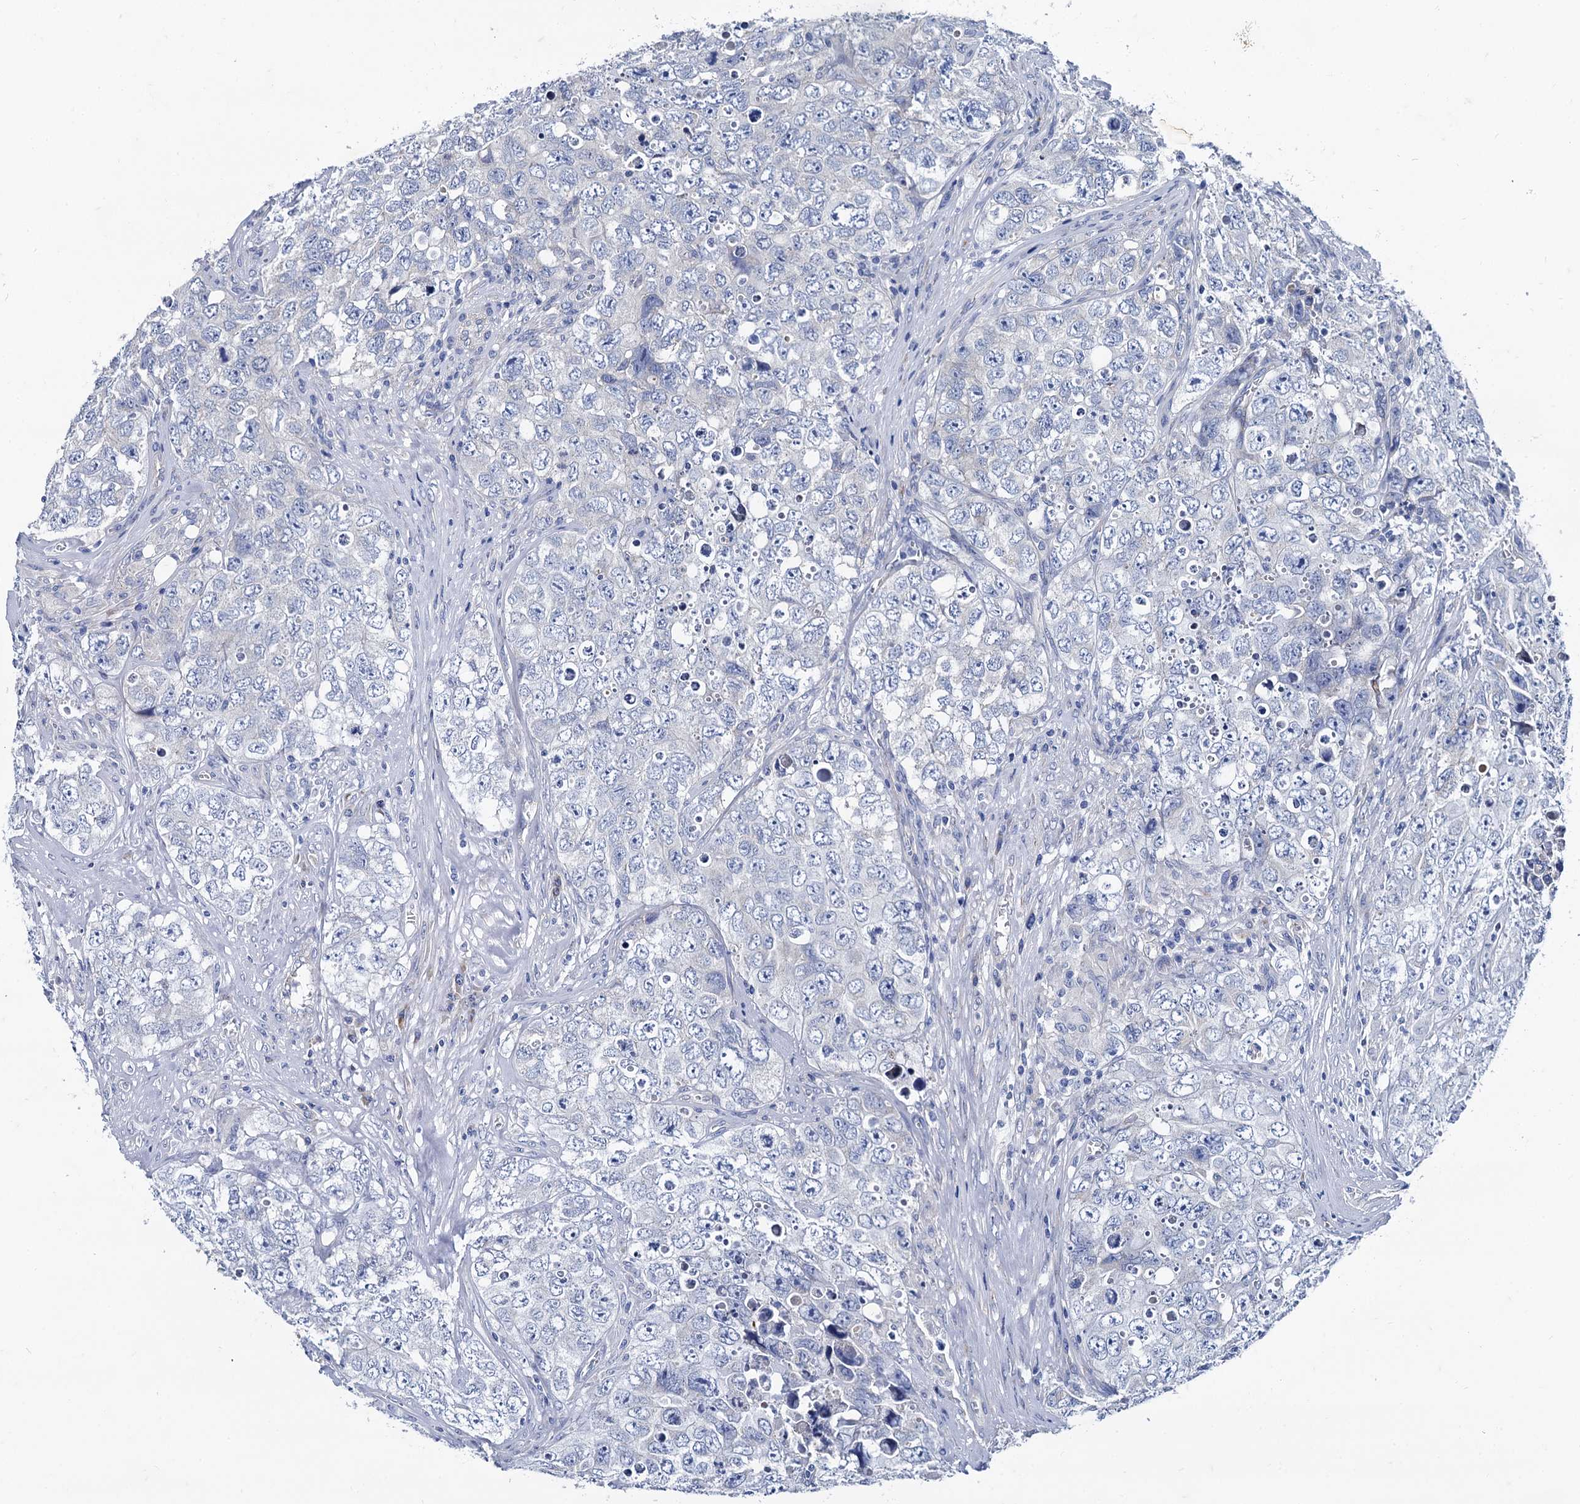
{"staining": {"intensity": "negative", "quantity": "none", "location": "none"}, "tissue": "testis cancer", "cell_type": "Tumor cells", "image_type": "cancer", "snomed": [{"axis": "morphology", "description": "Seminoma, NOS"}, {"axis": "morphology", "description": "Carcinoma, Embryonal, NOS"}, {"axis": "topography", "description": "Testis"}], "caption": "This is an immunohistochemistry (IHC) micrograph of human testis embryonal carcinoma. There is no expression in tumor cells.", "gene": "FOXR2", "patient": {"sex": "male", "age": 43}}